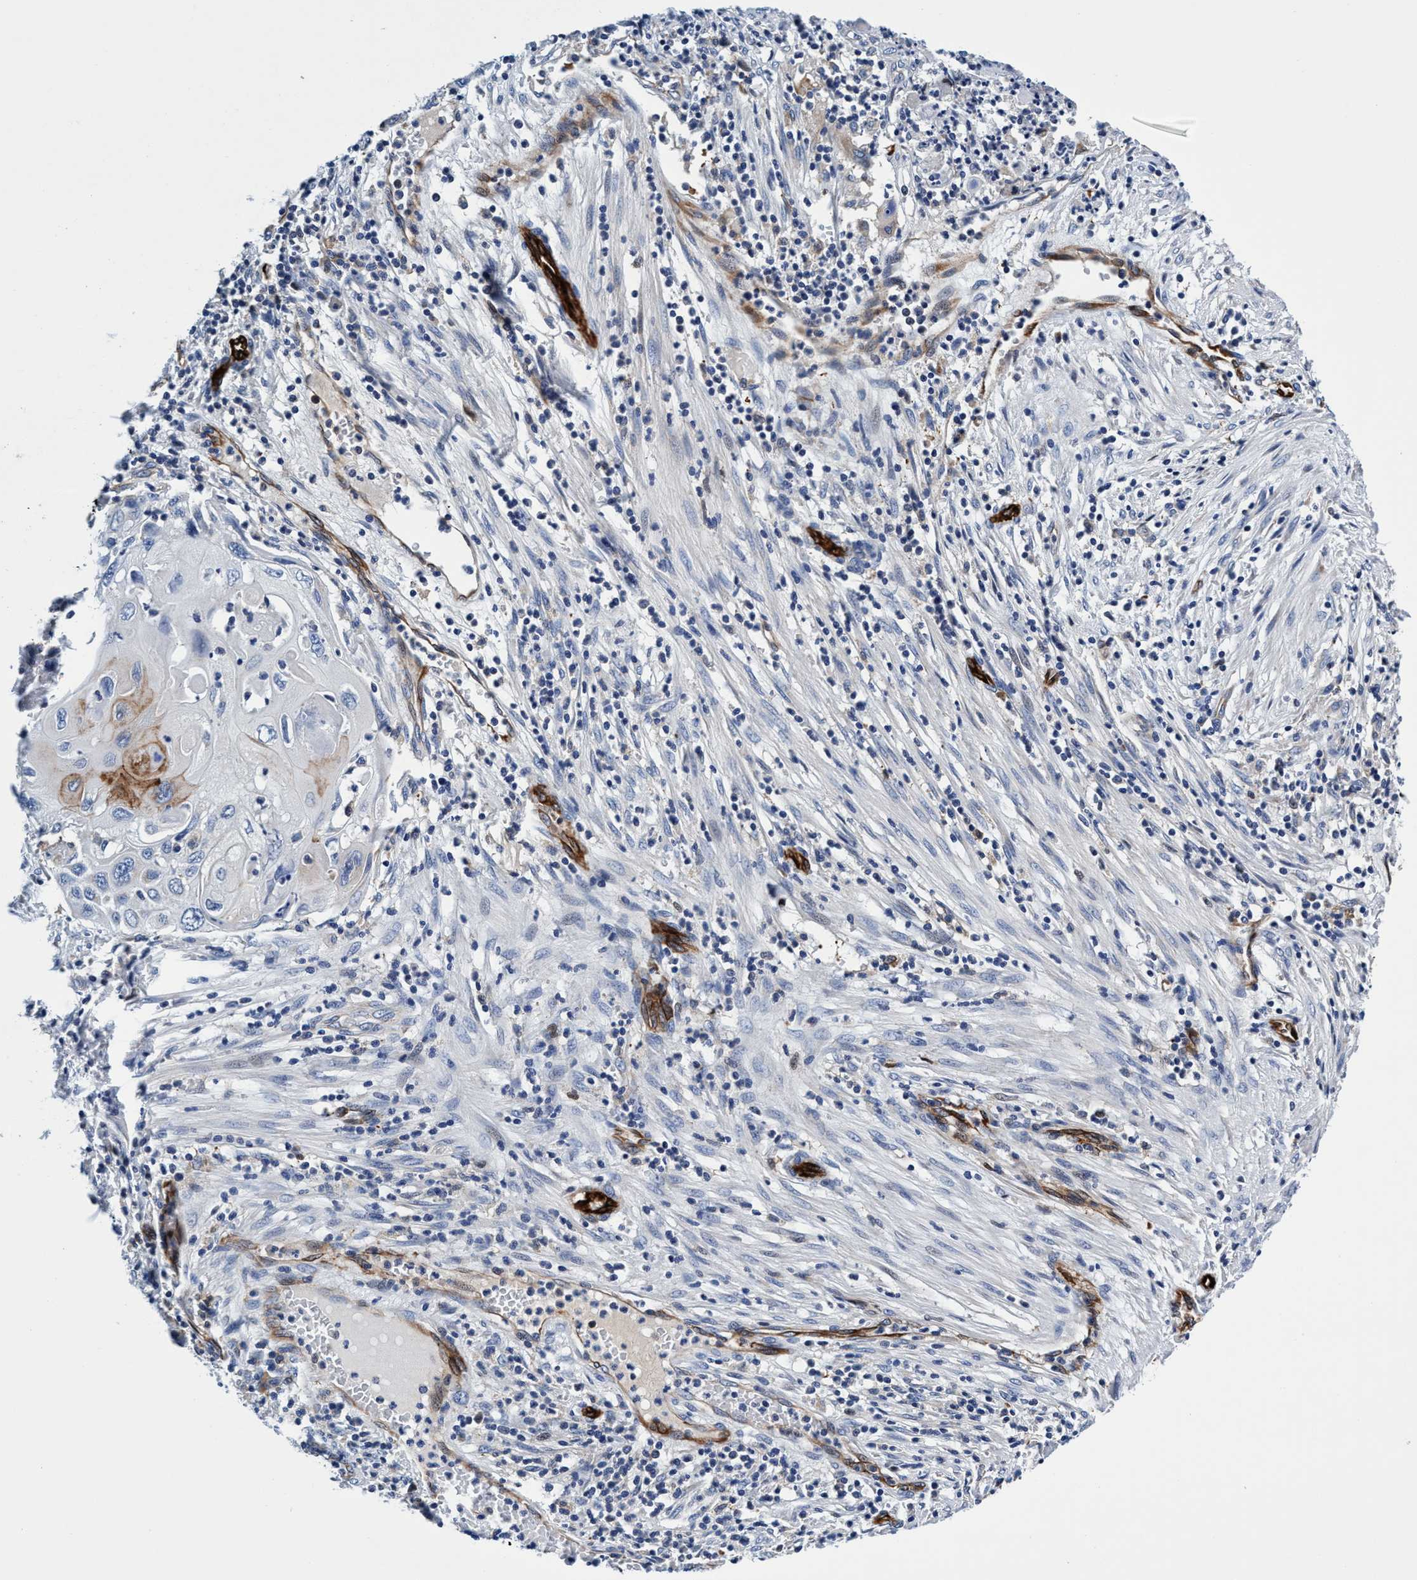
{"staining": {"intensity": "moderate", "quantity": "<25%", "location": "cytoplasmic/membranous"}, "tissue": "cervical cancer", "cell_type": "Tumor cells", "image_type": "cancer", "snomed": [{"axis": "morphology", "description": "Squamous cell carcinoma, NOS"}, {"axis": "topography", "description": "Cervix"}], "caption": "Cervical squamous cell carcinoma stained with a protein marker exhibits moderate staining in tumor cells.", "gene": "UBALD2", "patient": {"sex": "female", "age": 70}}